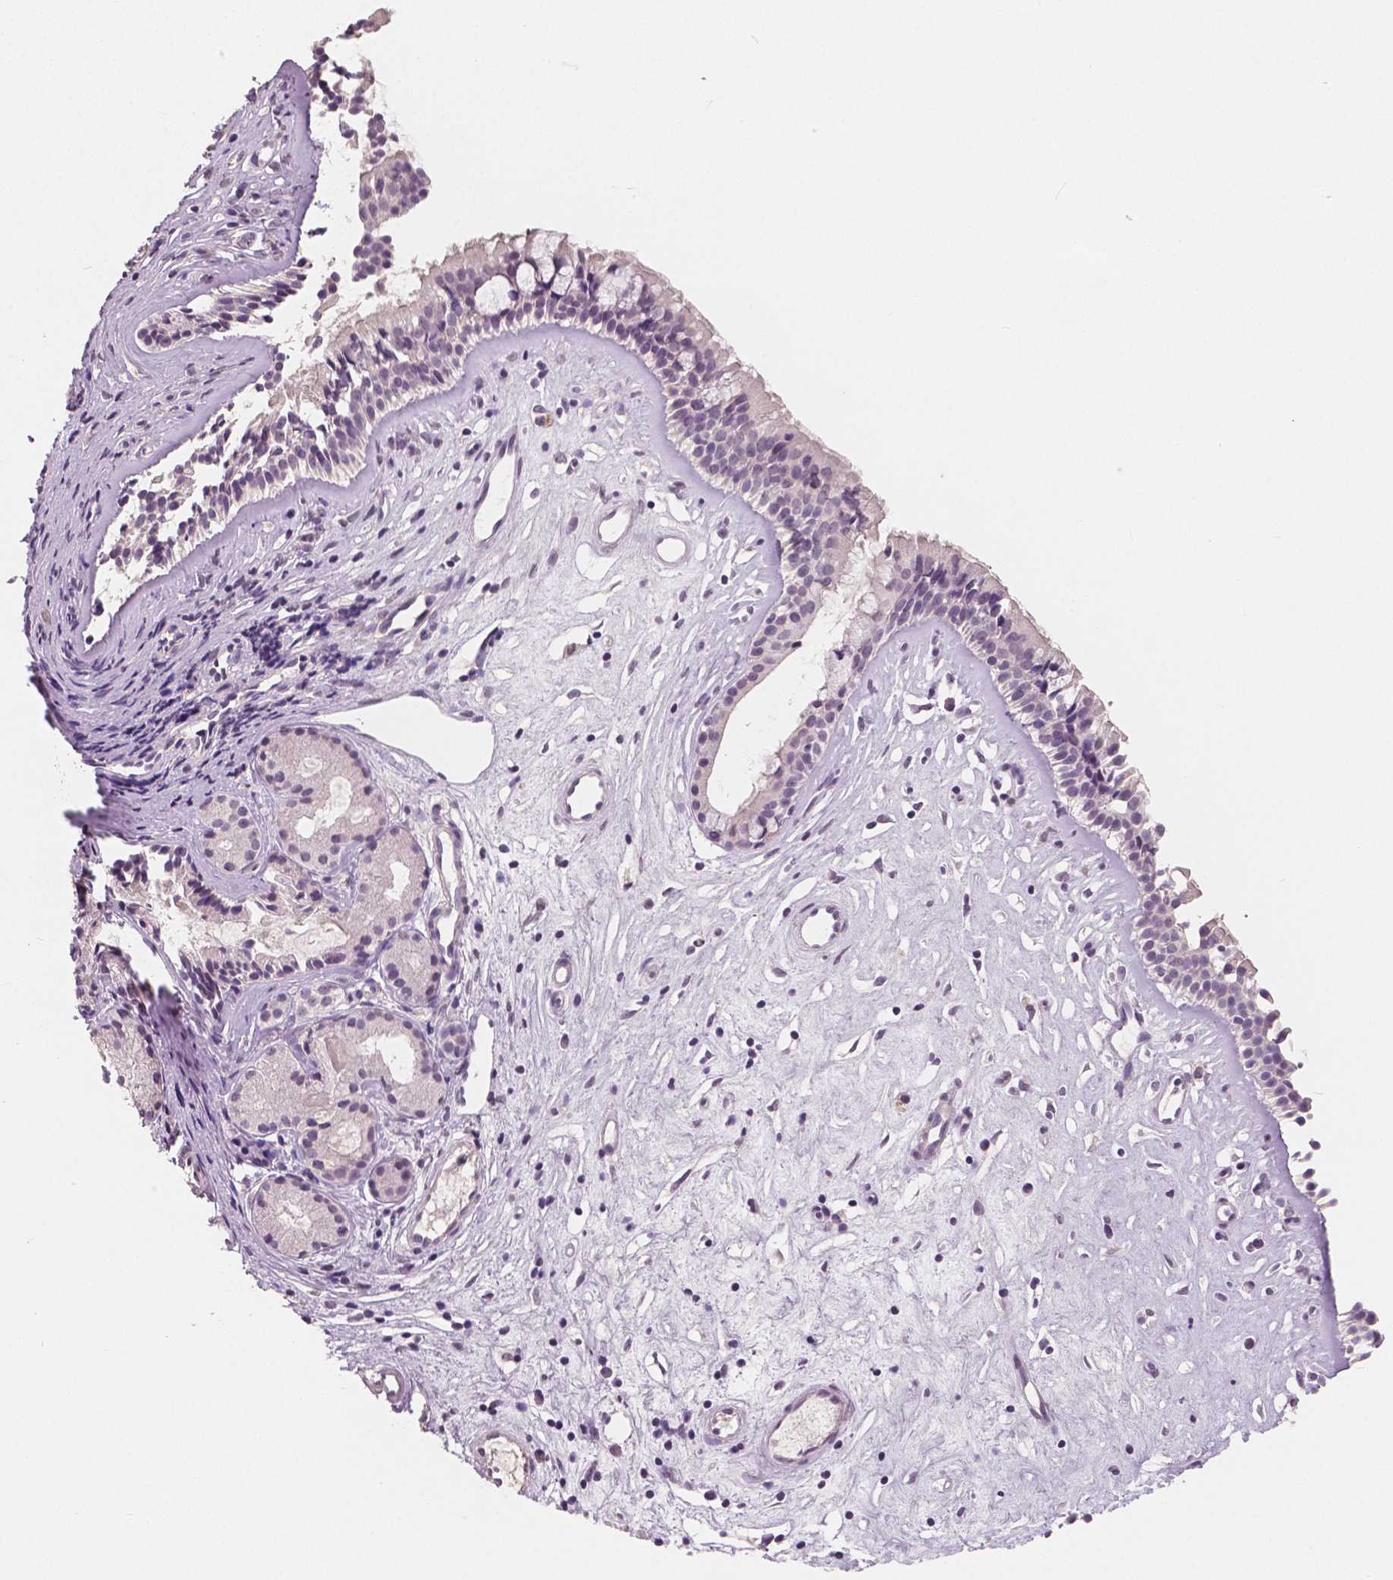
{"staining": {"intensity": "negative", "quantity": "none", "location": "none"}, "tissue": "nasopharynx", "cell_type": "Respiratory epithelial cells", "image_type": "normal", "snomed": [{"axis": "morphology", "description": "Normal tissue, NOS"}, {"axis": "topography", "description": "Nasopharynx"}], "caption": "Respiratory epithelial cells are negative for brown protein staining in normal nasopharynx. (IHC, brightfield microscopy, high magnification).", "gene": "RNASE7", "patient": {"sex": "female", "age": 52}}